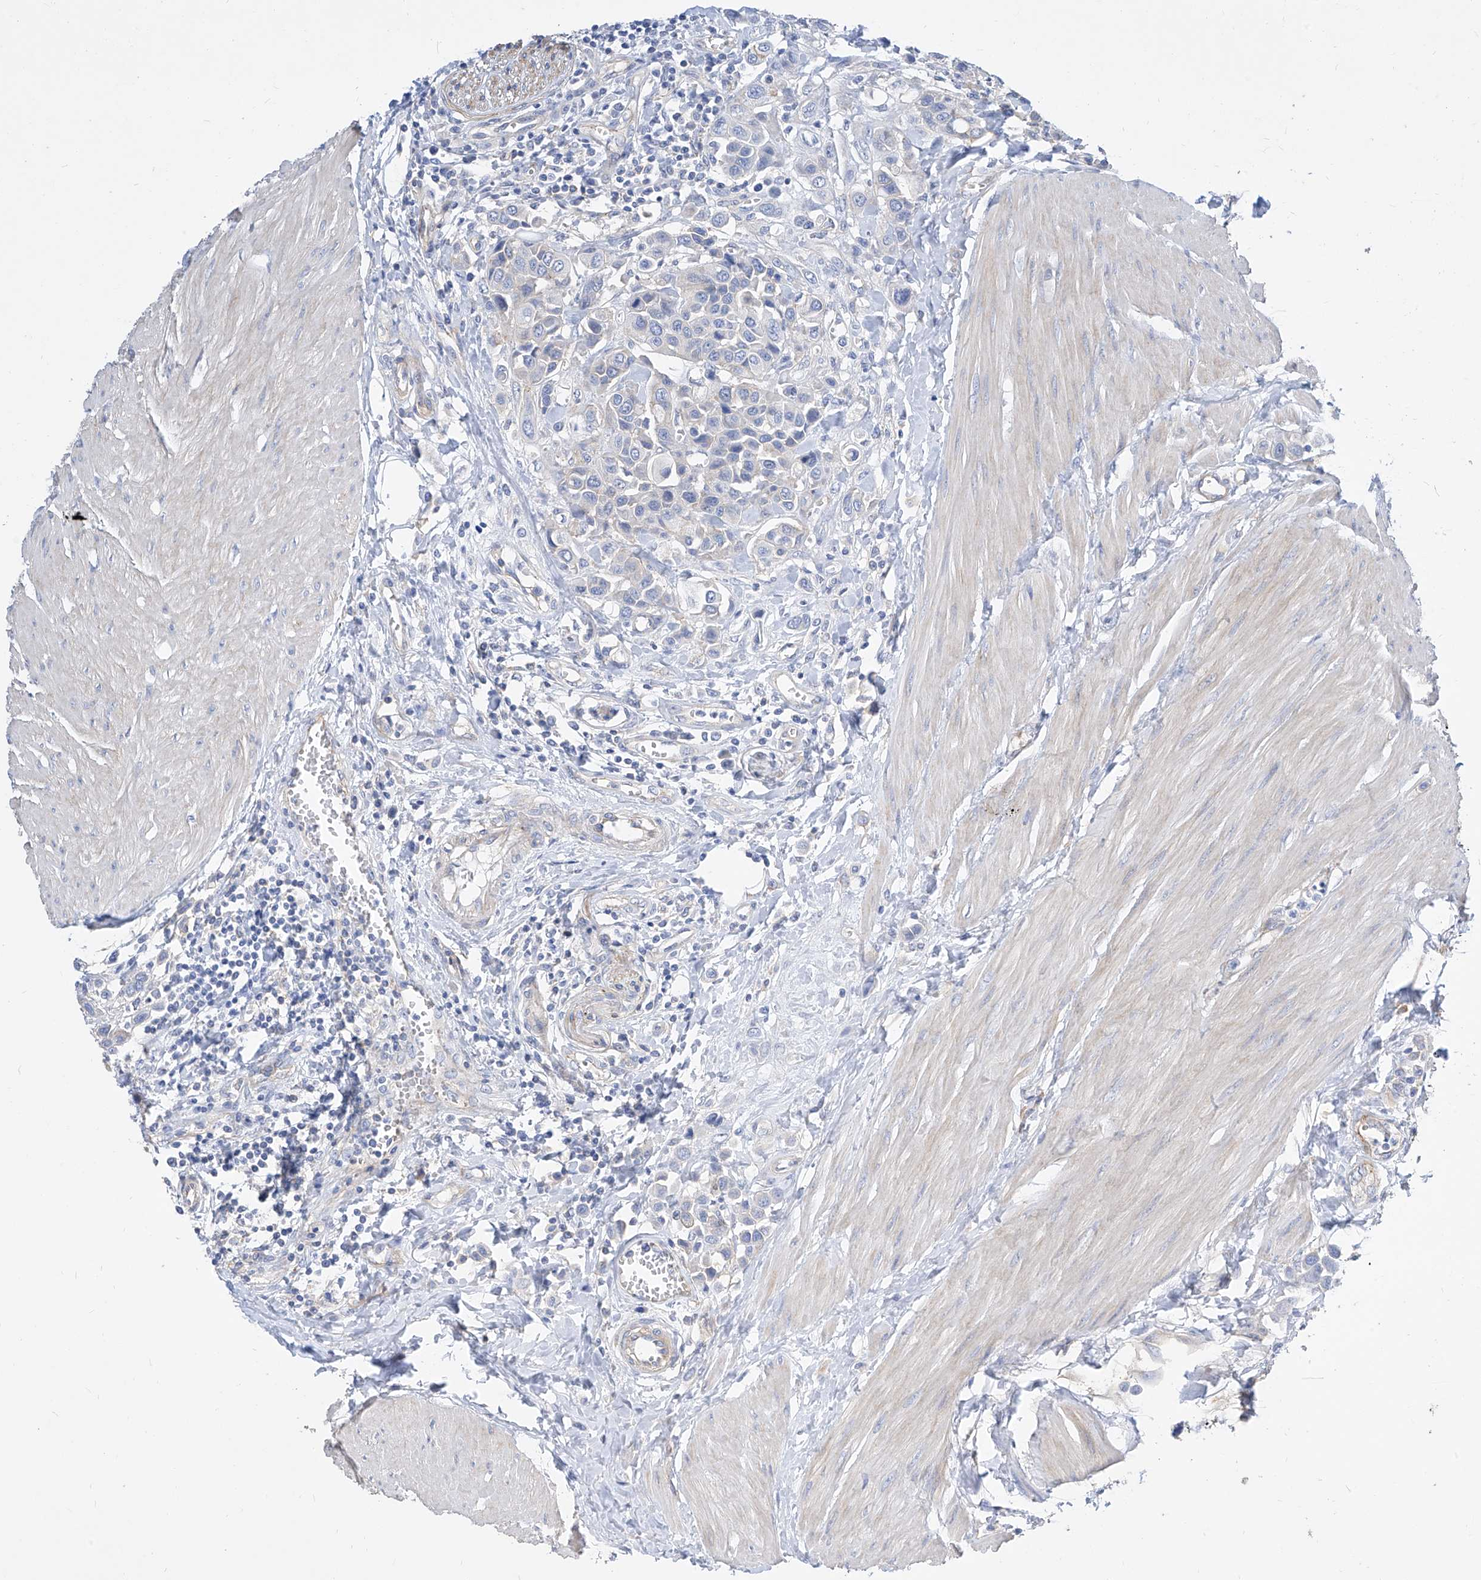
{"staining": {"intensity": "negative", "quantity": "none", "location": "none"}, "tissue": "urothelial cancer", "cell_type": "Tumor cells", "image_type": "cancer", "snomed": [{"axis": "morphology", "description": "Urothelial carcinoma, High grade"}, {"axis": "topography", "description": "Urinary bladder"}], "caption": "Immunohistochemistry of human high-grade urothelial carcinoma exhibits no staining in tumor cells. The staining is performed using DAB (3,3'-diaminobenzidine) brown chromogen with nuclei counter-stained in using hematoxylin.", "gene": "SCGB2A1", "patient": {"sex": "male", "age": 50}}